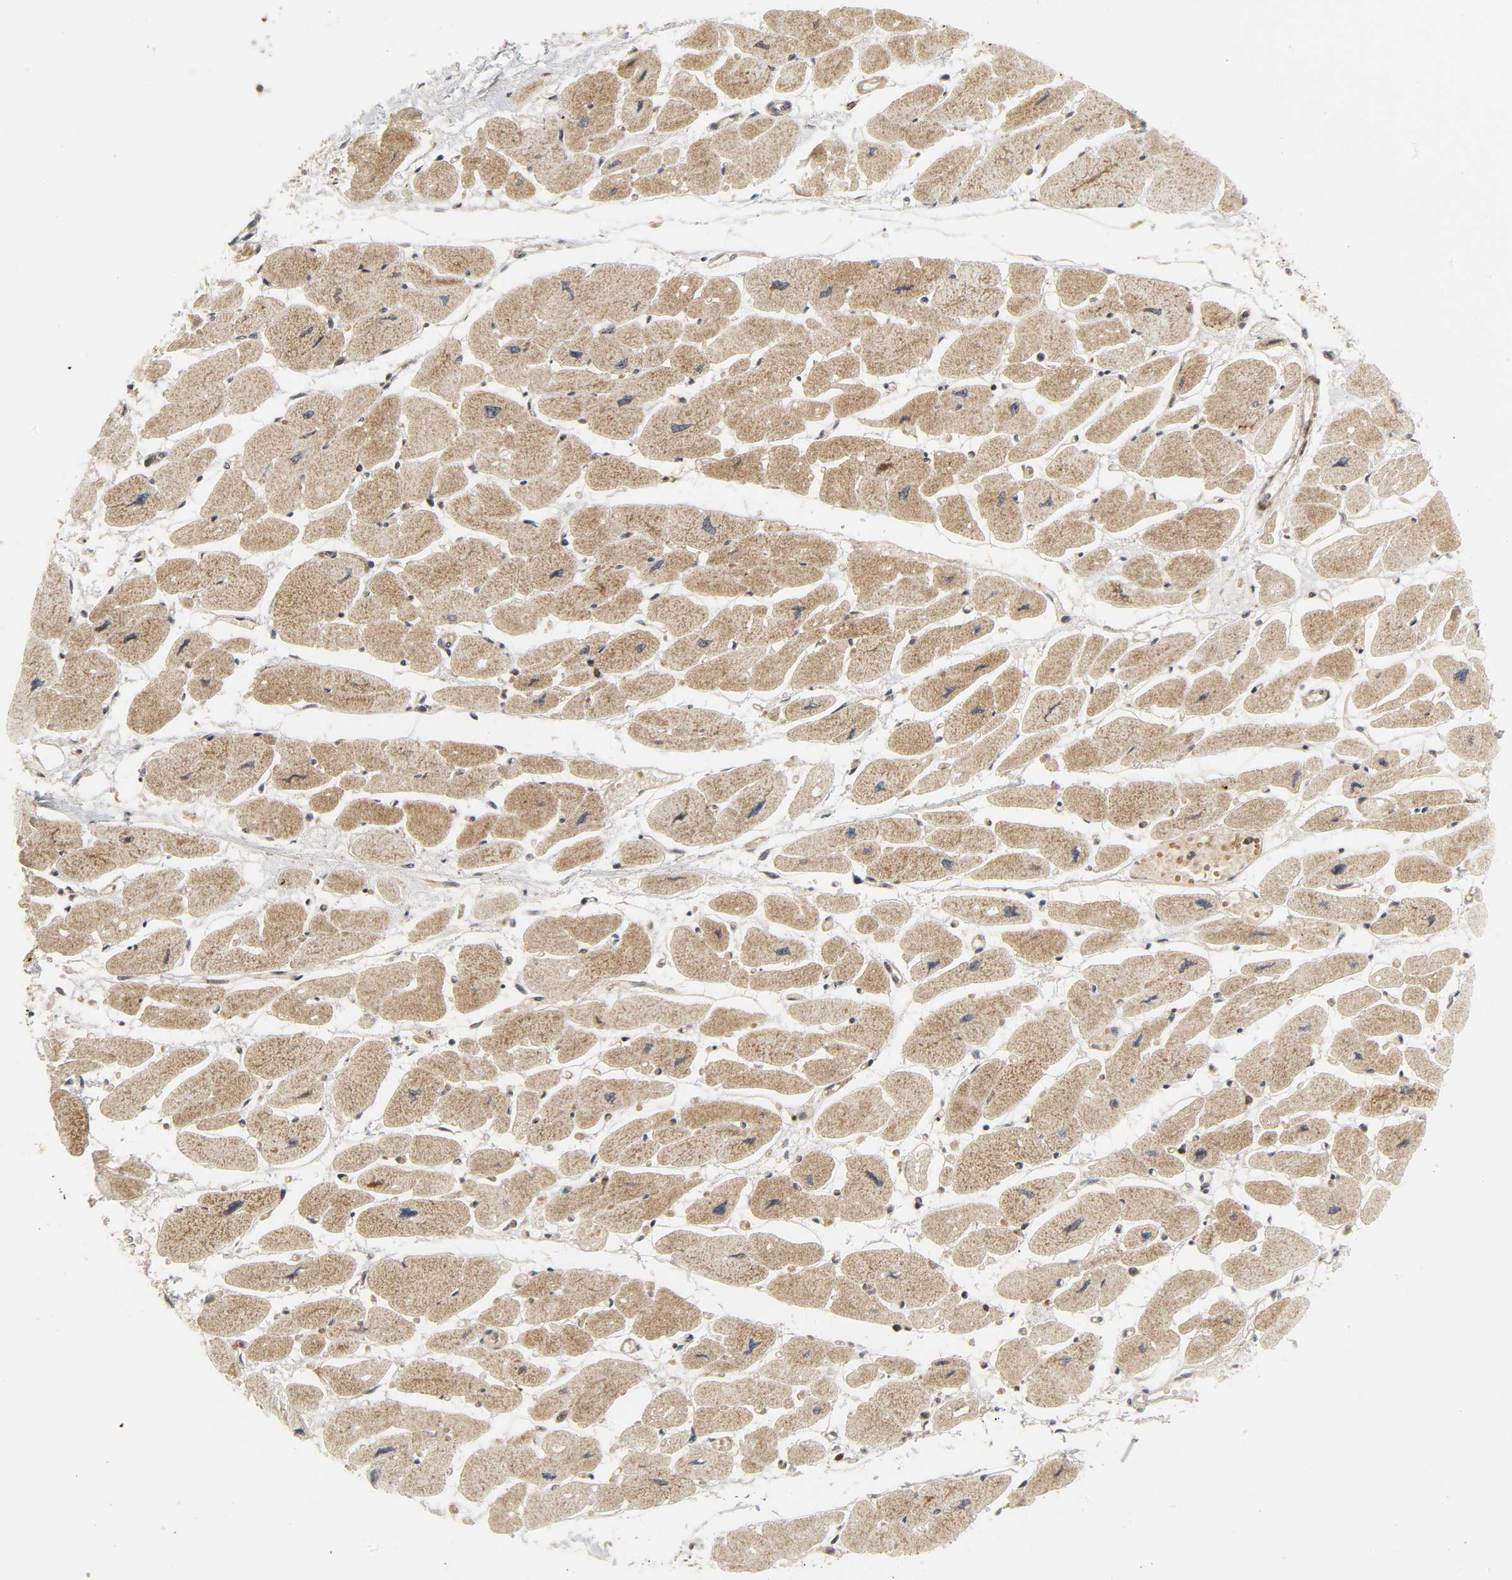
{"staining": {"intensity": "moderate", "quantity": ">75%", "location": "cytoplasmic/membranous"}, "tissue": "heart muscle", "cell_type": "Cardiomyocytes", "image_type": "normal", "snomed": [{"axis": "morphology", "description": "Normal tissue, NOS"}, {"axis": "topography", "description": "Heart"}], "caption": "Cardiomyocytes demonstrate medium levels of moderate cytoplasmic/membranous staining in approximately >75% of cells in benign heart muscle.", "gene": "CHUK", "patient": {"sex": "female", "age": 54}}